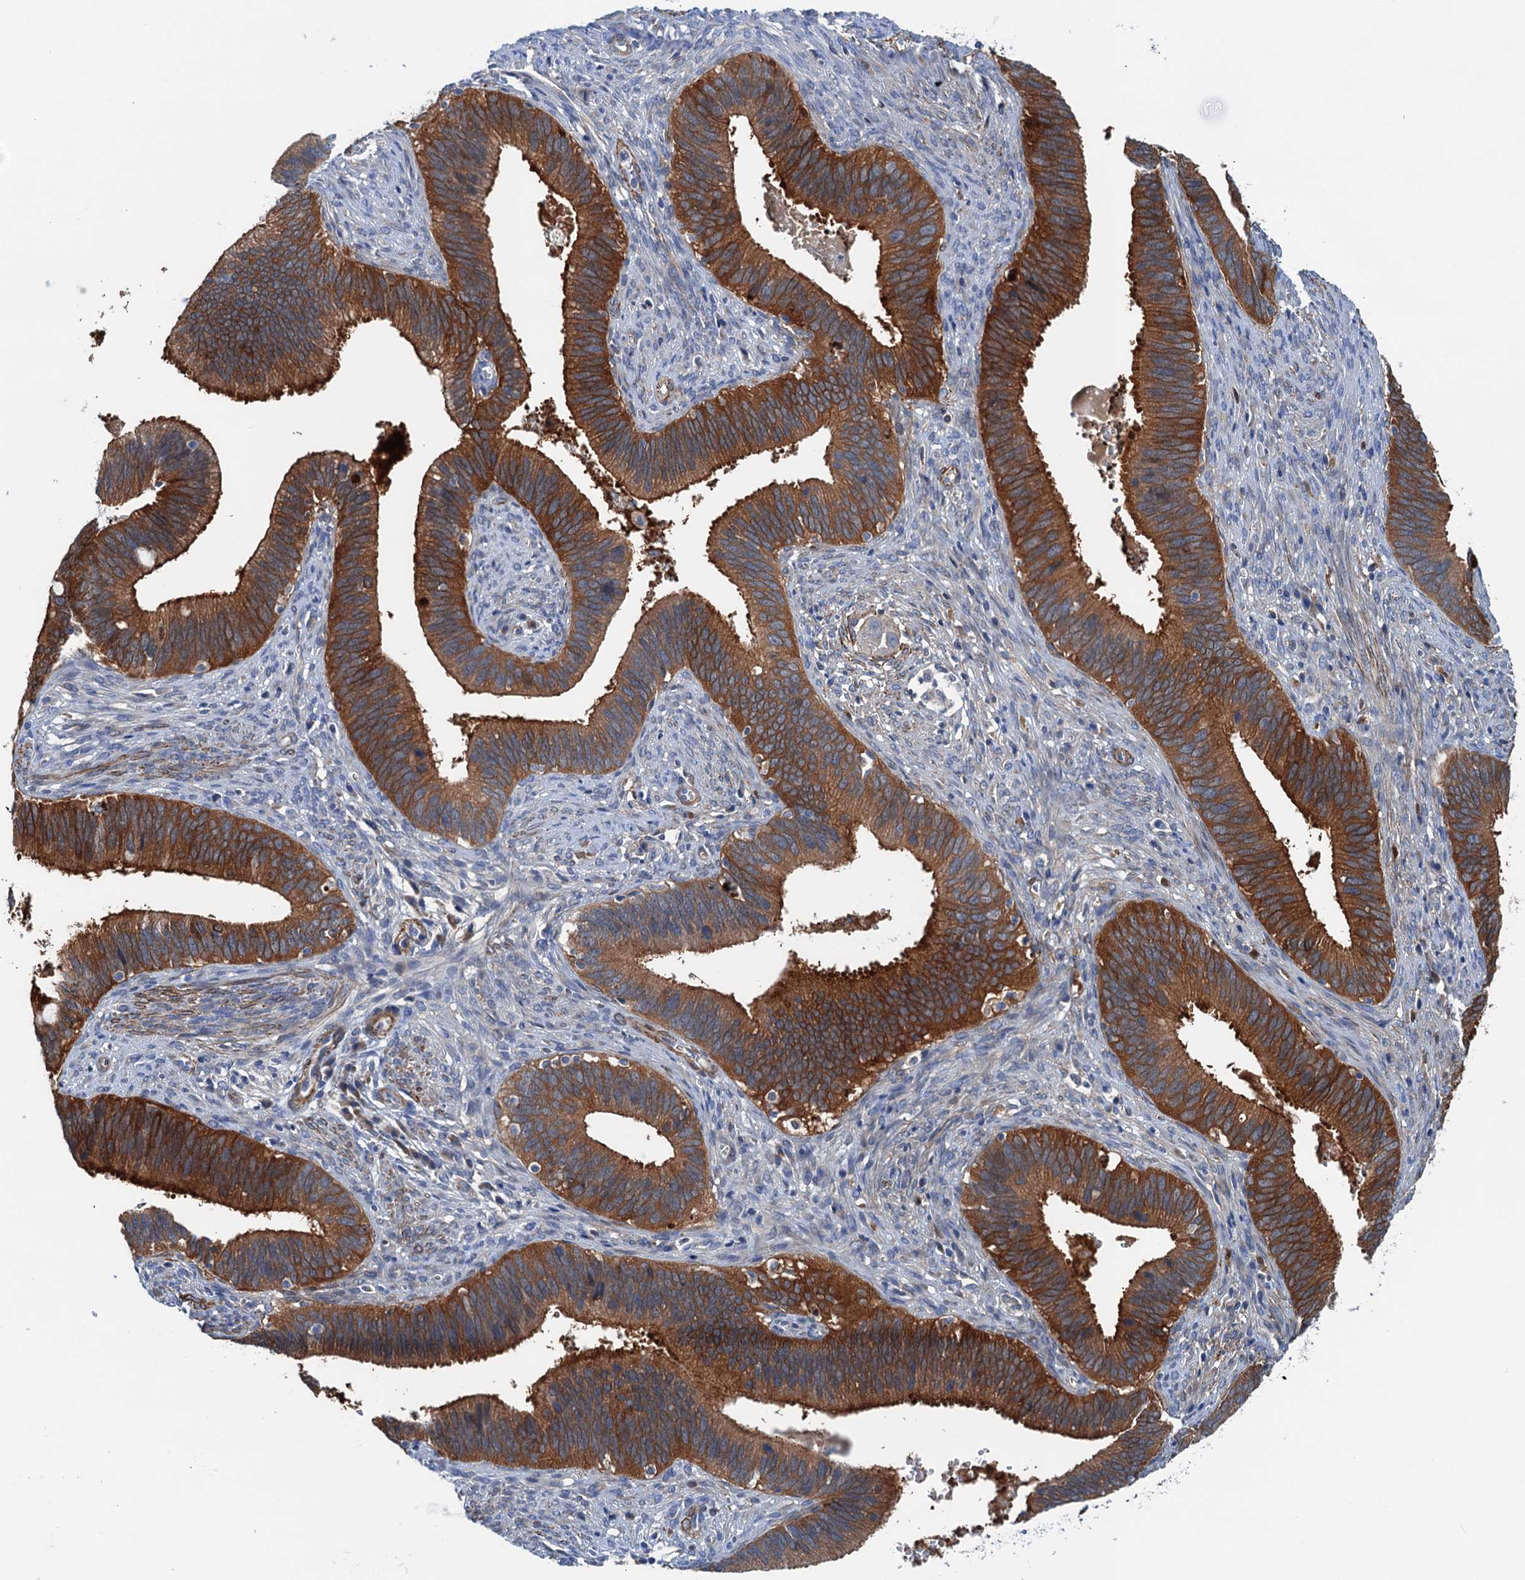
{"staining": {"intensity": "strong", "quantity": ">75%", "location": "cytoplasmic/membranous"}, "tissue": "cervical cancer", "cell_type": "Tumor cells", "image_type": "cancer", "snomed": [{"axis": "morphology", "description": "Adenocarcinoma, NOS"}, {"axis": "topography", "description": "Cervix"}], "caption": "Protein expression analysis of human adenocarcinoma (cervical) reveals strong cytoplasmic/membranous staining in about >75% of tumor cells.", "gene": "CSTPP1", "patient": {"sex": "female", "age": 42}}